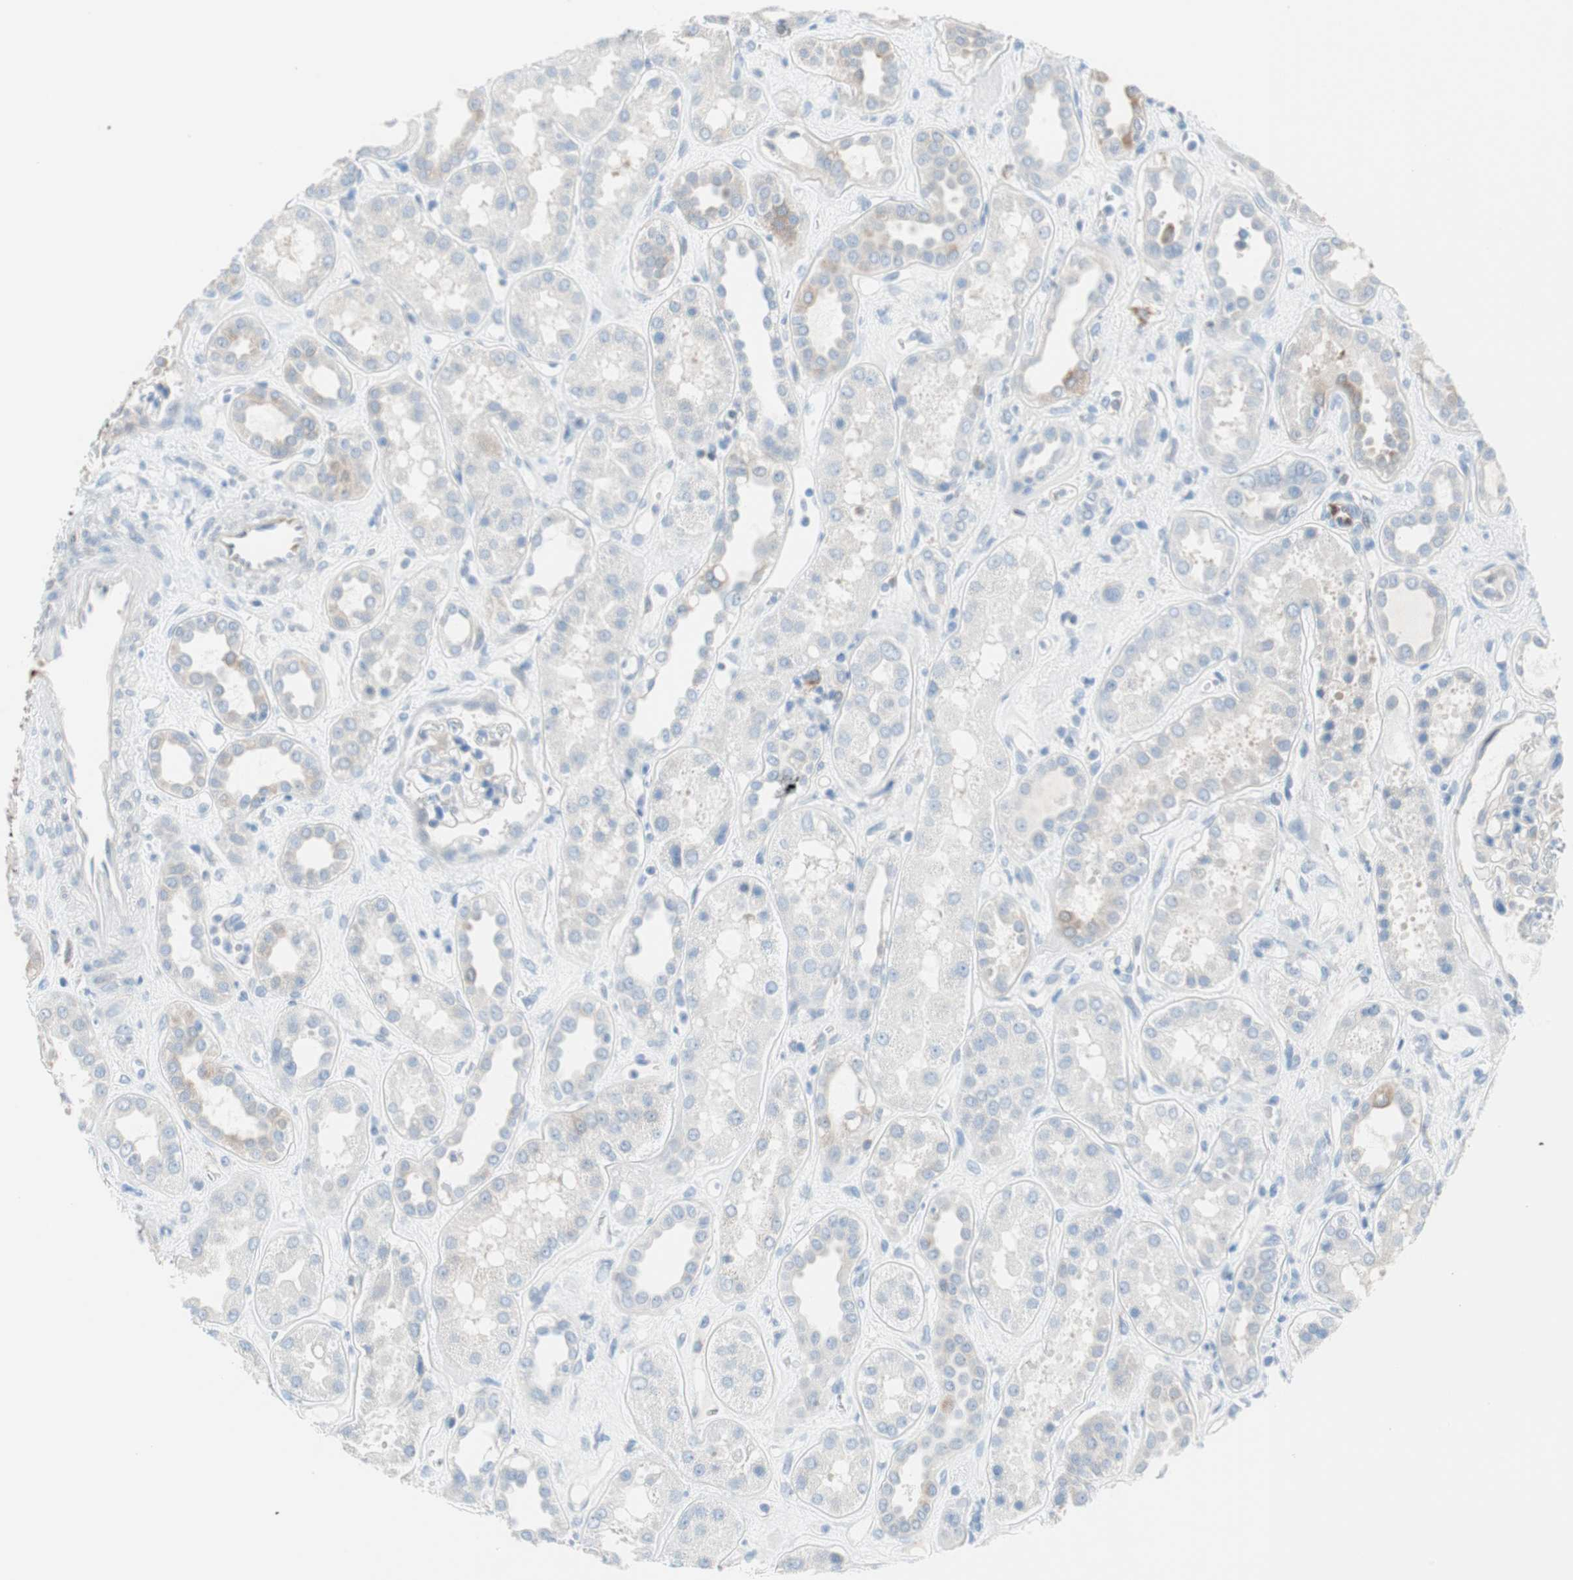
{"staining": {"intensity": "negative", "quantity": "none", "location": "none"}, "tissue": "kidney", "cell_type": "Cells in glomeruli", "image_type": "normal", "snomed": [{"axis": "morphology", "description": "Normal tissue, NOS"}, {"axis": "topography", "description": "Kidney"}], "caption": "Unremarkable kidney was stained to show a protein in brown. There is no significant staining in cells in glomeruli. (DAB (3,3'-diaminobenzidine) IHC visualized using brightfield microscopy, high magnification).", "gene": "GLUL", "patient": {"sex": "male", "age": 59}}